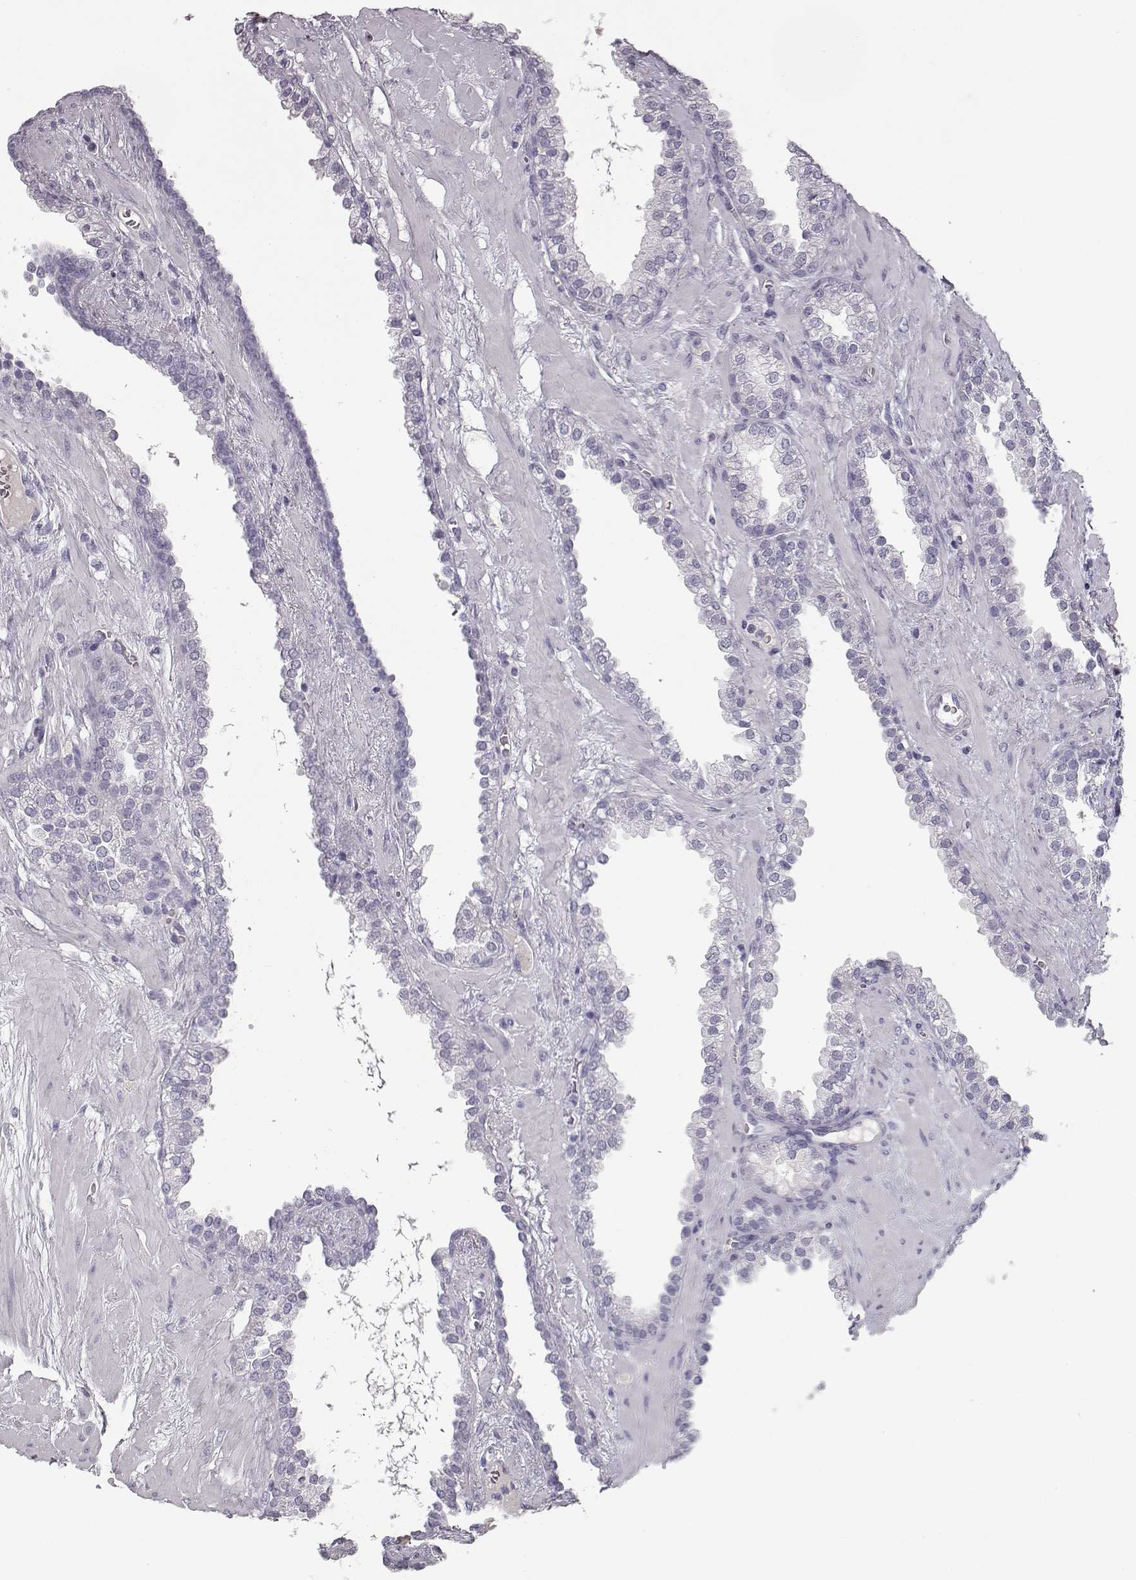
{"staining": {"intensity": "negative", "quantity": "none", "location": "none"}, "tissue": "prostate cancer", "cell_type": "Tumor cells", "image_type": "cancer", "snomed": [{"axis": "morphology", "description": "Adenocarcinoma, Low grade"}, {"axis": "topography", "description": "Prostate"}], "caption": "Tumor cells are negative for brown protein staining in prostate low-grade adenocarcinoma.", "gene": "CCL19", "patient": {"sex": "male", "age": 62}}